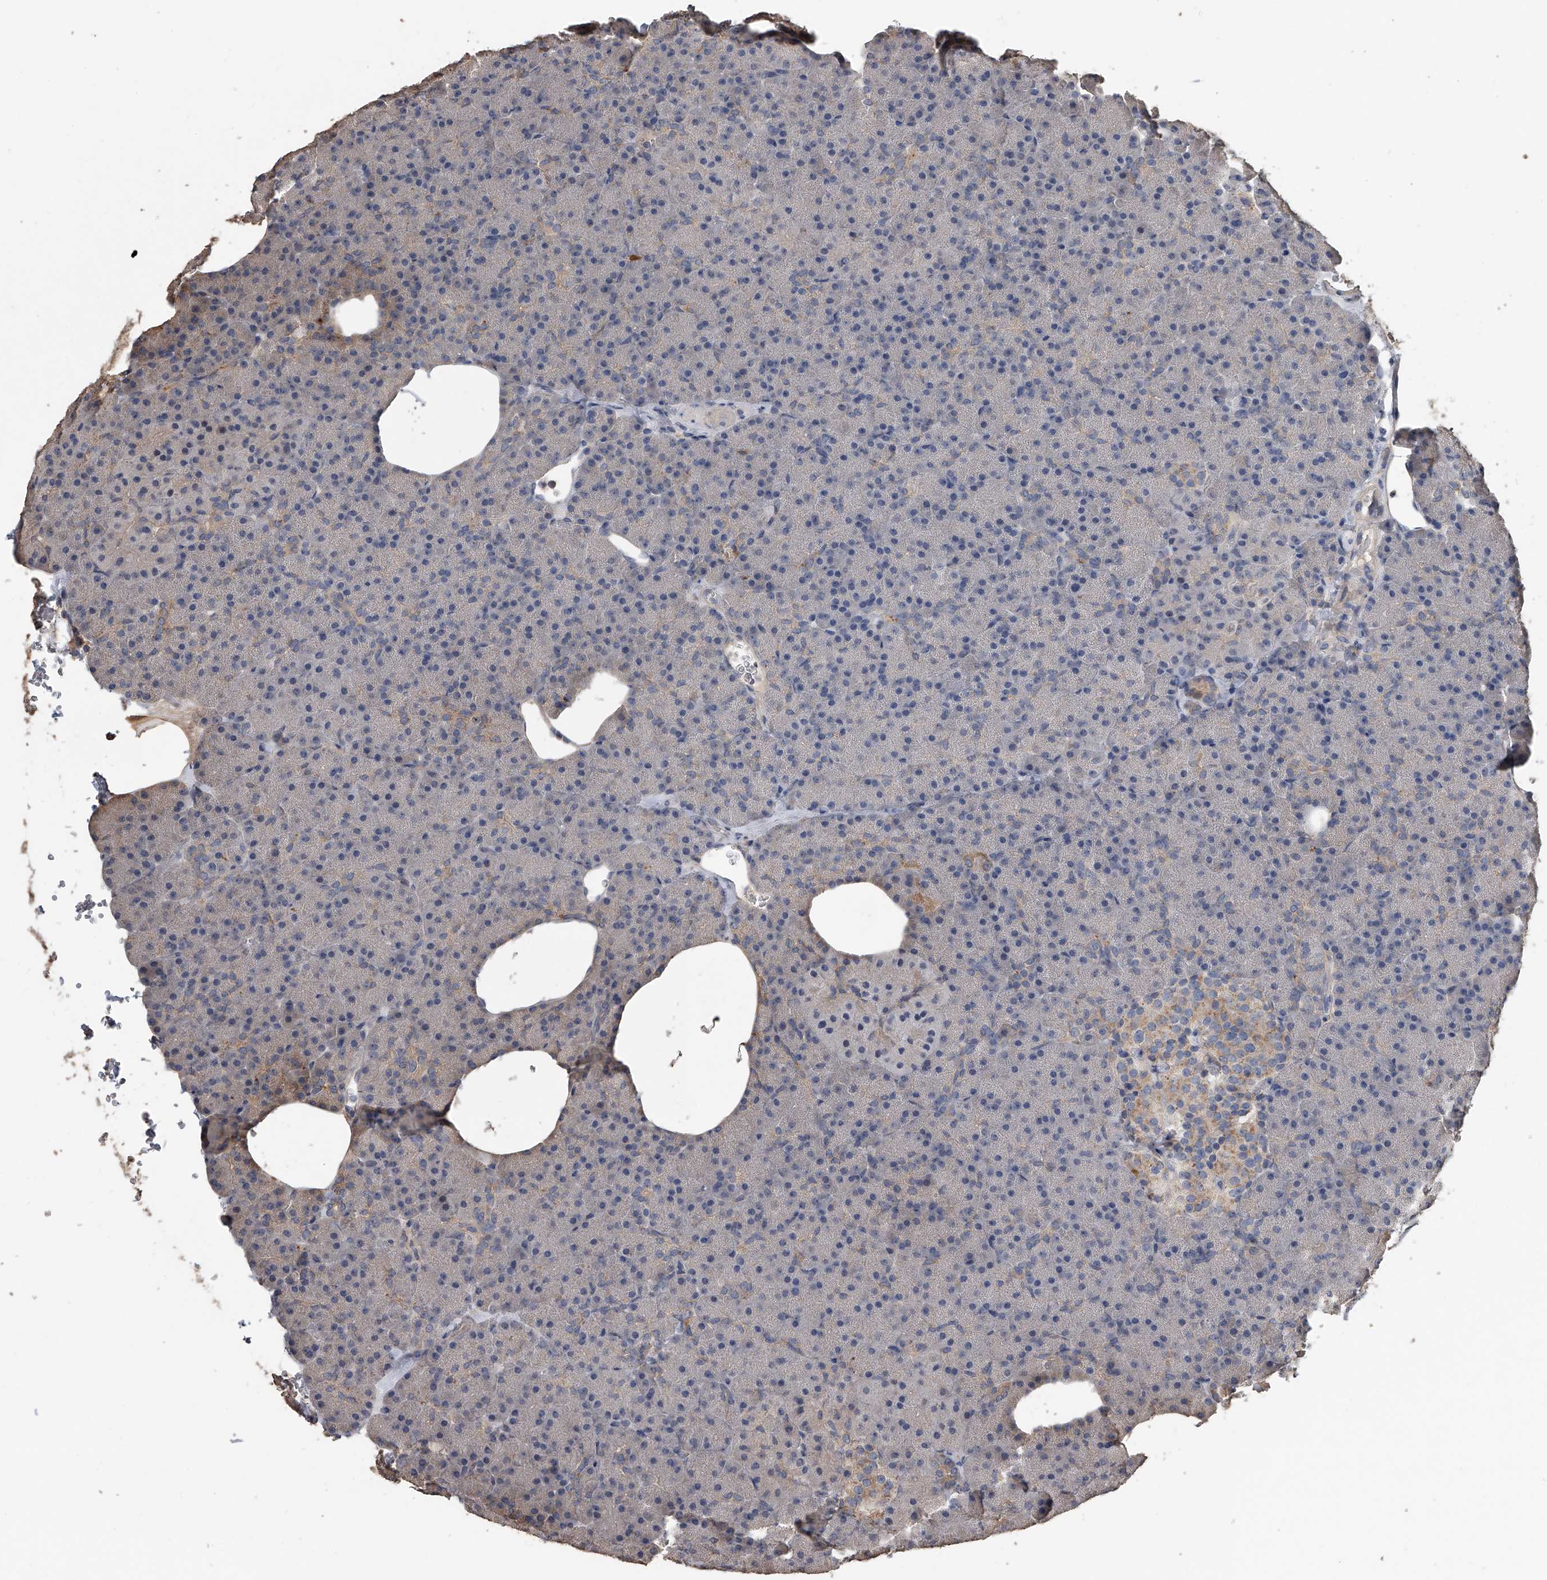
{"staining": {"intensity": "moderate", "quantity": "<25%", "location": "cytoplasmic/membranous"}, "tissue": "pancreas", "cell_type": "Exocrine glandular cells", "image_type": "normal", "snomed": [{"axis": "morphology", "description": "Normal tissue, NOS"}, {"axis": "morphology", "description": "Carcinoid, malignant, NOS"}, {"axis": "topography", "description": "Pancreas"}], "caption": "High-magnification brightfield microscopy of normal pancreas stained with DAB (3,3'-diaminobenzidine) (brown) and counterstained with hematoxylin (blue). exocrine glandular cells exhibit moderate cytoplasmic/membranous positivity is seen in approximately<25% of cells.", "gene": "DOCK9", "patient": {"sex": "female", "age": 35}}